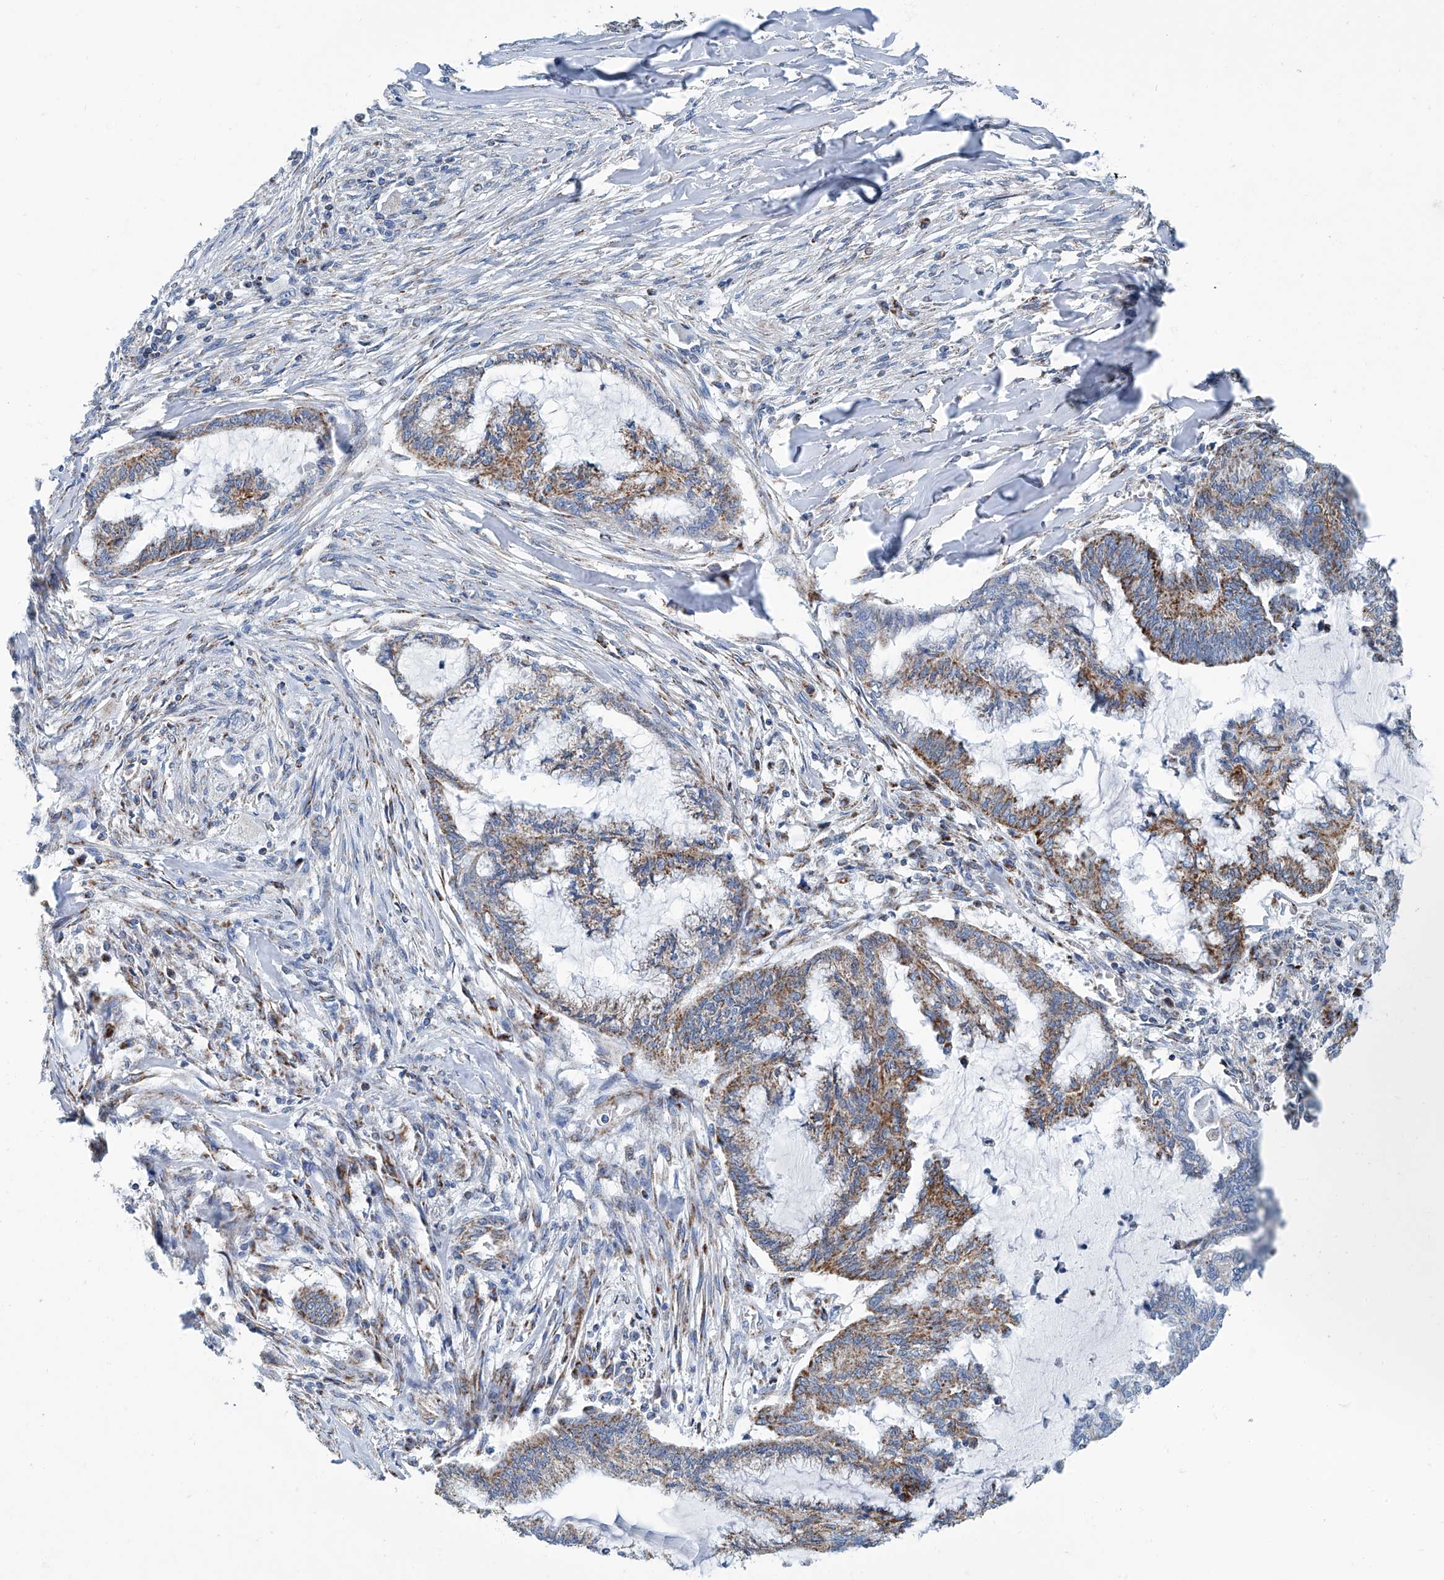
{"staining": {"intensity": "moderate", "quantity": ">75%", "location": "cytoplasmic/membranous"}, "tissue": "endometrial cancer", "cell_type": "Tumor cells", "image_type": "cancer", "snomed": [{"axis": "morphology", "description": "Adenocarcinoma, NOS"}, {"axis": "topography", "description": "Endometrium"}], "caption": "Adenocarcinoma (endometrial) was stained to show a protein in brown. There is medium levels of moderate cytoplasmic/membranous expression in approximately >75% of tumor cells. (Stains: DAB in brown, nuclei in blue, Microscopy: brightfield microscopy at high magnification).", "gene": "MT-ND1", "patient": {"sex": "female", "age": 86}}